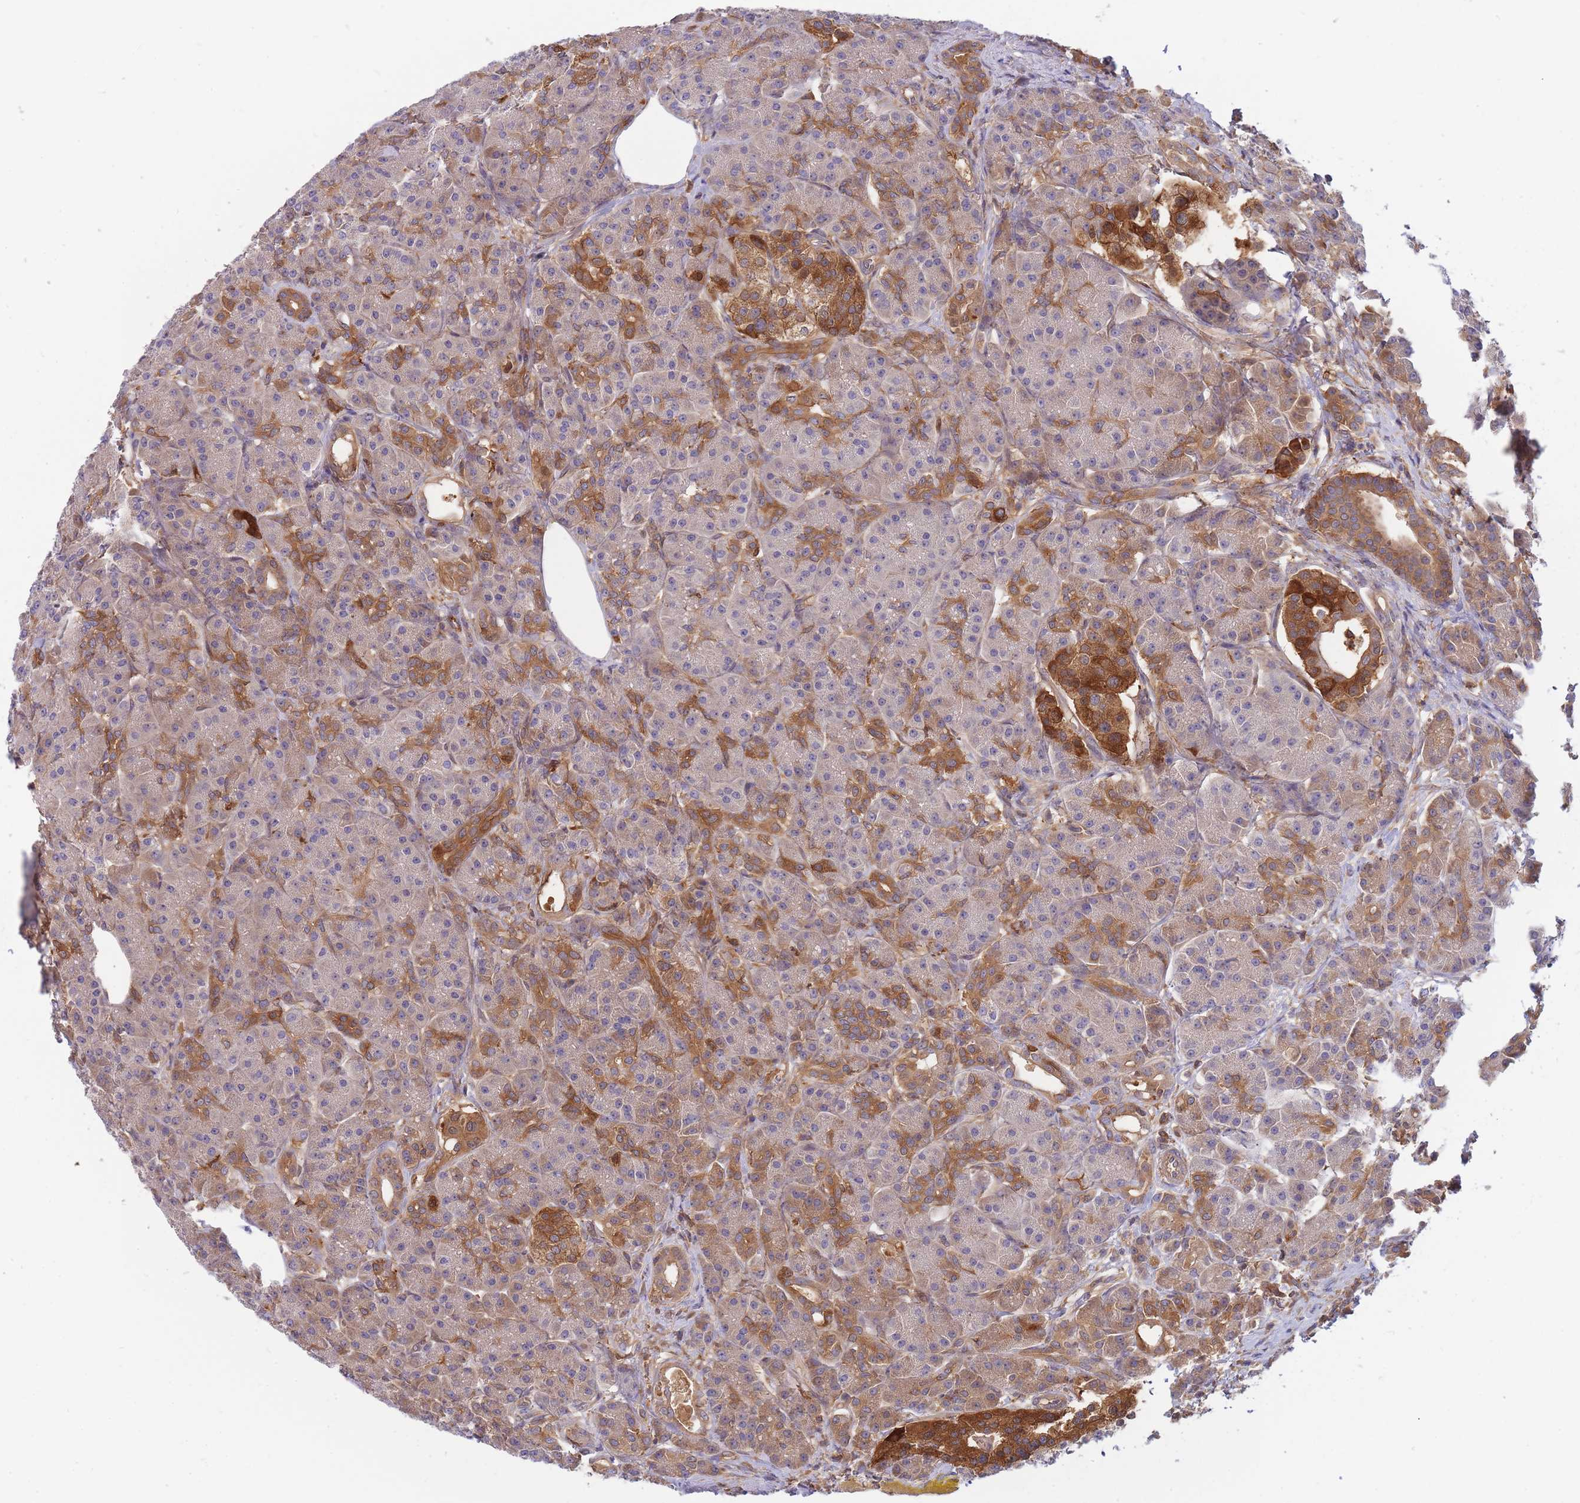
{"staining": {"intensity": "moderate", "quantity": "25%-75%", "location": "cytoplasmic/membranous"}, "tissue": "pancreas", "cell_type": "Exocrine glandular cells", "image_type": "normal", "snomed": [{"axis": "morphology", "description": "Normal tissue, NOS"}, {"axis": "topography", "description": "Pancreas"}], "caption": "The histopathology image reveals immunohistochemical staining of benign pancreas. There is moderate cytoplasmic/membranous expression is seen in approximately 25%-75% of exocrine glandular cells. (DAB IHC, brown staining for protein, blue staining for nuclei).", "gene": "SLC4A9", "patient": {"sex": "male", "age": 63}}